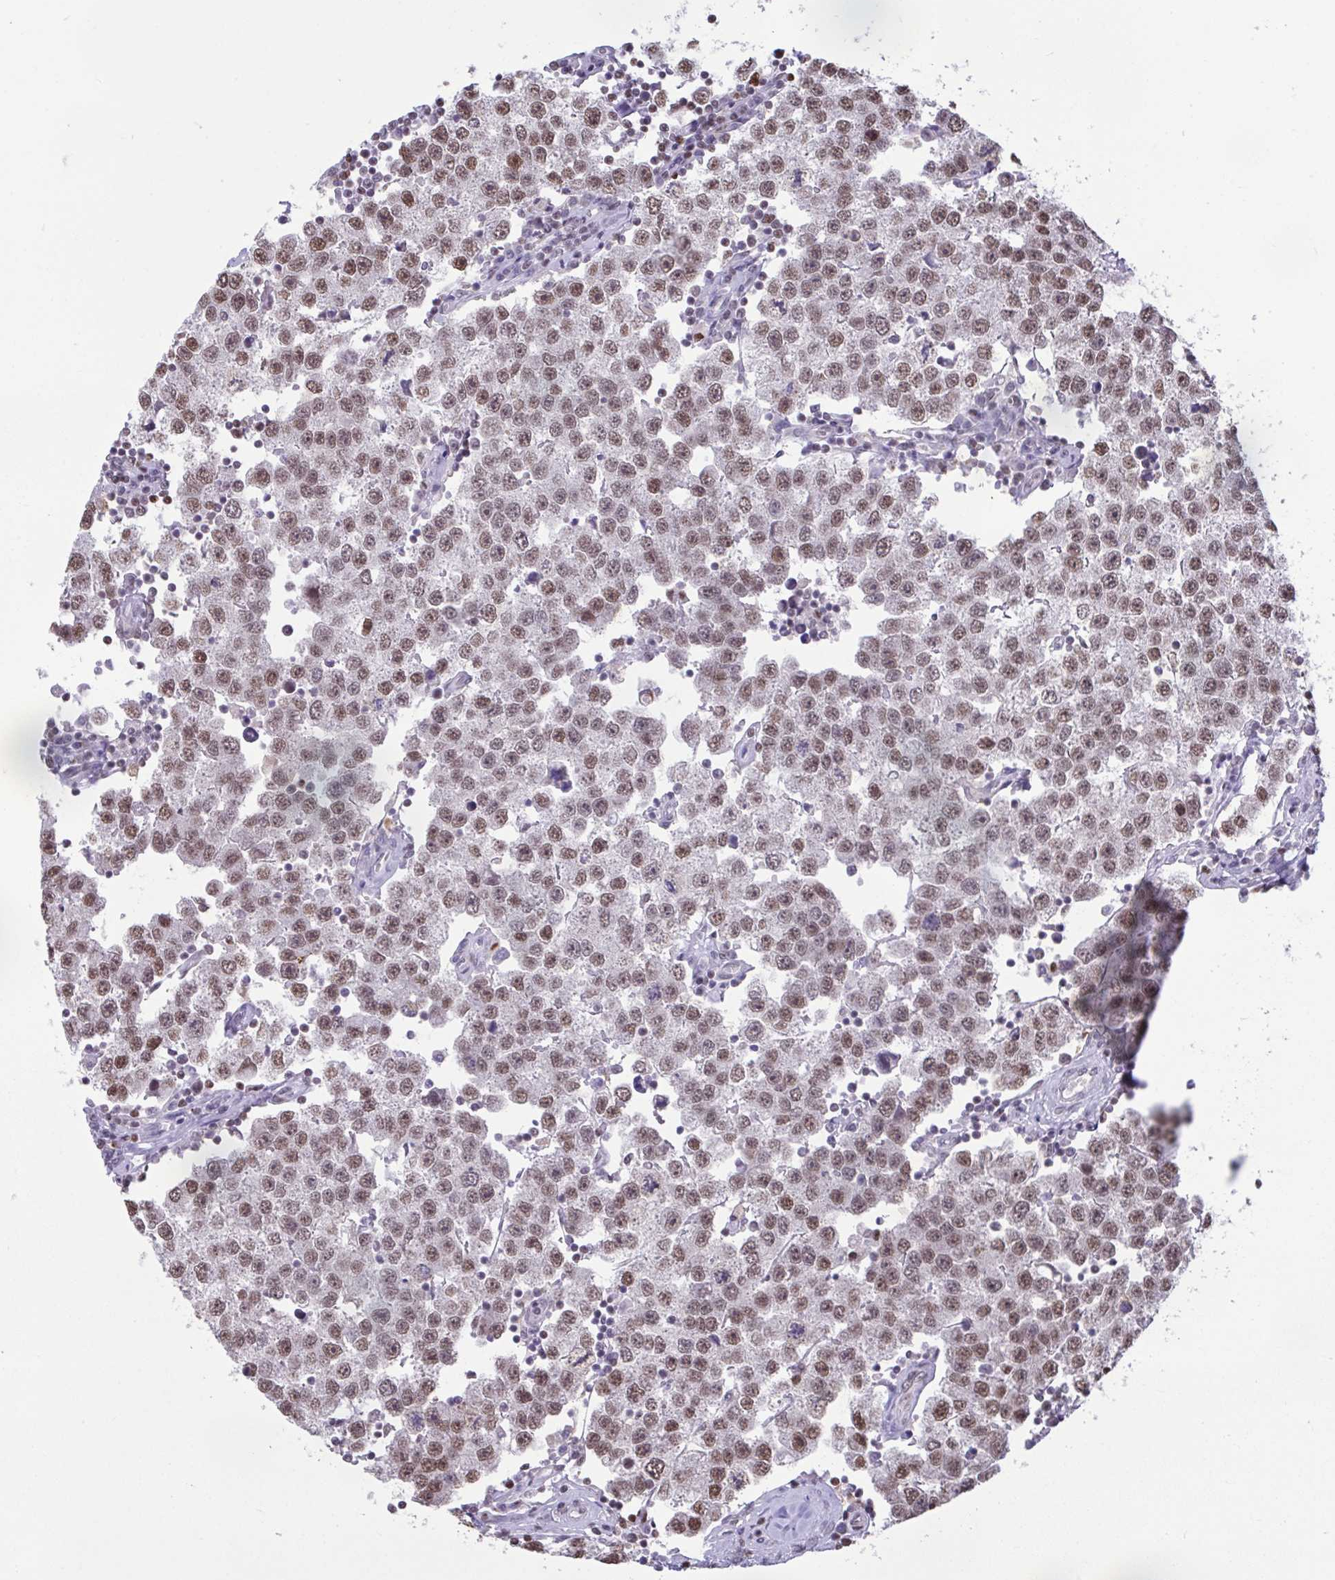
{"staining": {"intensity": "moderate", "quantity": ">75%", "location": "nuclear"}, "tissue": "testis cancer", "cell_type": "Tumor cells", "image_type": "cancer", "snomed": [{"axis": "morphology", "description": "Seminoma, NOS"}, {"axis": "topography", "description": "Testis"}], "caption": "The micrograph shows staining of seminoma (testis), revealing moderate nuclear protein staining (brown color) within tumor cells.", "gene": "HNRNPDL", "patient": {"sex": "male", "age": 34}}